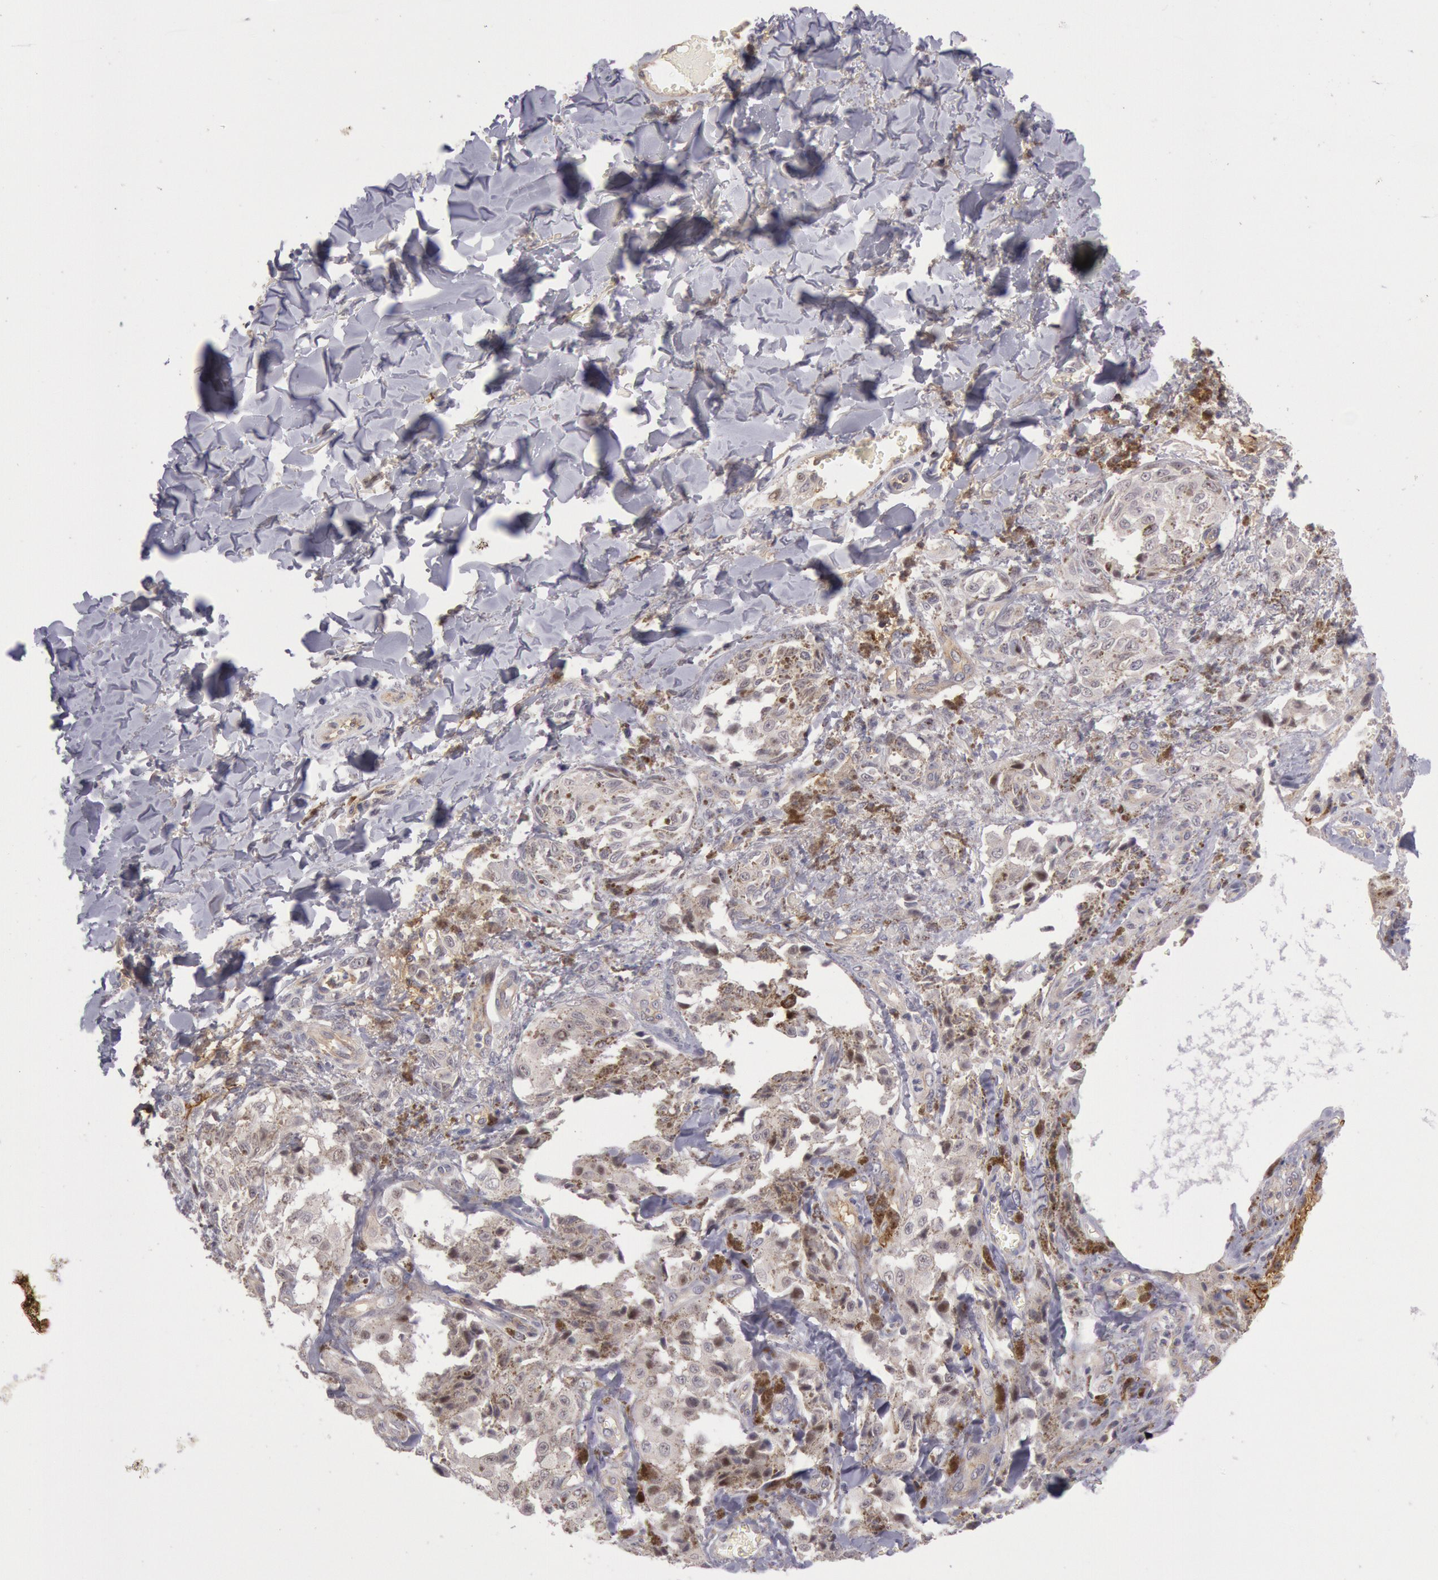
{"staining": {"intensity": "moderate", "quantity": "25%-75%", "location": "cytoplasmic/membranous"}, "tissue": "melanoma", "cell_type": "Tumor cells", "image_type": "cancer", "snomed": [{"axis": "morphology", "description": "Malignant melanoma, NOS"}, {"axis": "topography", "description": "Skin"}], "caption": "Immunohistochemistry (IHC) of malignant melanoma exhibits medium levels of moderate cytoplasmic/membranous staining in about 25%-75% of tumor cells. The protein of interest is stained brown, and the nuclei are stained in blue (DAB (3,3'-diaminobenzidine) IHC with brightfield microscopy, high magnification).", "gene": "TRIB2", "patient": {"sex": "female", "age": 82}}